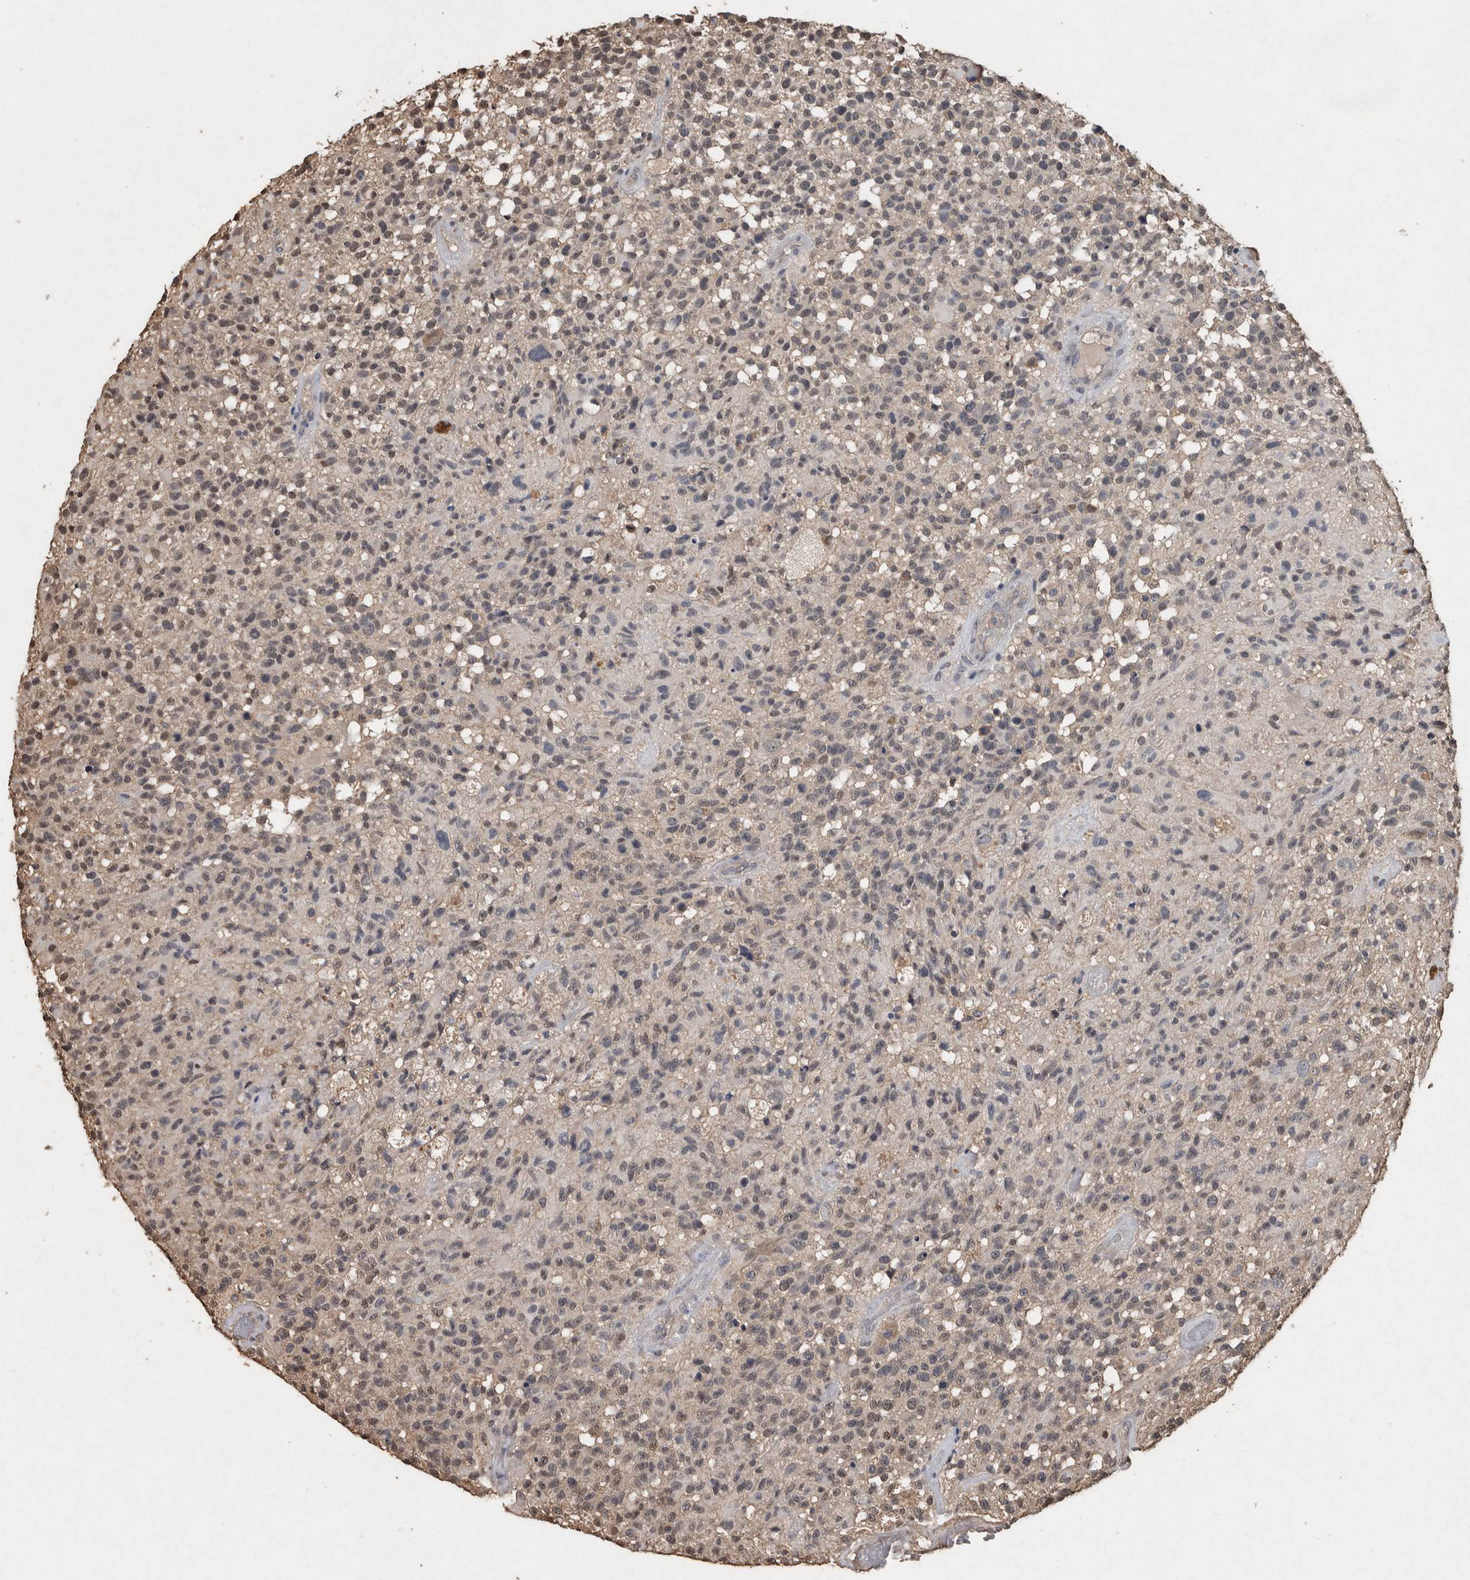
{"staining": {"intensity": "weak", "quantity": "<25%", "location": "nuclear"}, "tissue": "glioma", "cell_type": "Tumor cells", "image_type": "cancer", "snomed": [{"axis": "morphology", "description": "Glioma, malignant, High grade"}, {"axis": "morphology", "description": "Glioblastoma, NOS"}, {"axis": "topography", "description": "Brain"}], "caption": "The photomicrograph reveals no staining of tumor cells in glioblastoma. (DAB immunohistochemistry visualized using brightfield microscopy, high magnification).", "gene": "FGFRL1", "patient": {"sex": "male", "age": 60}}